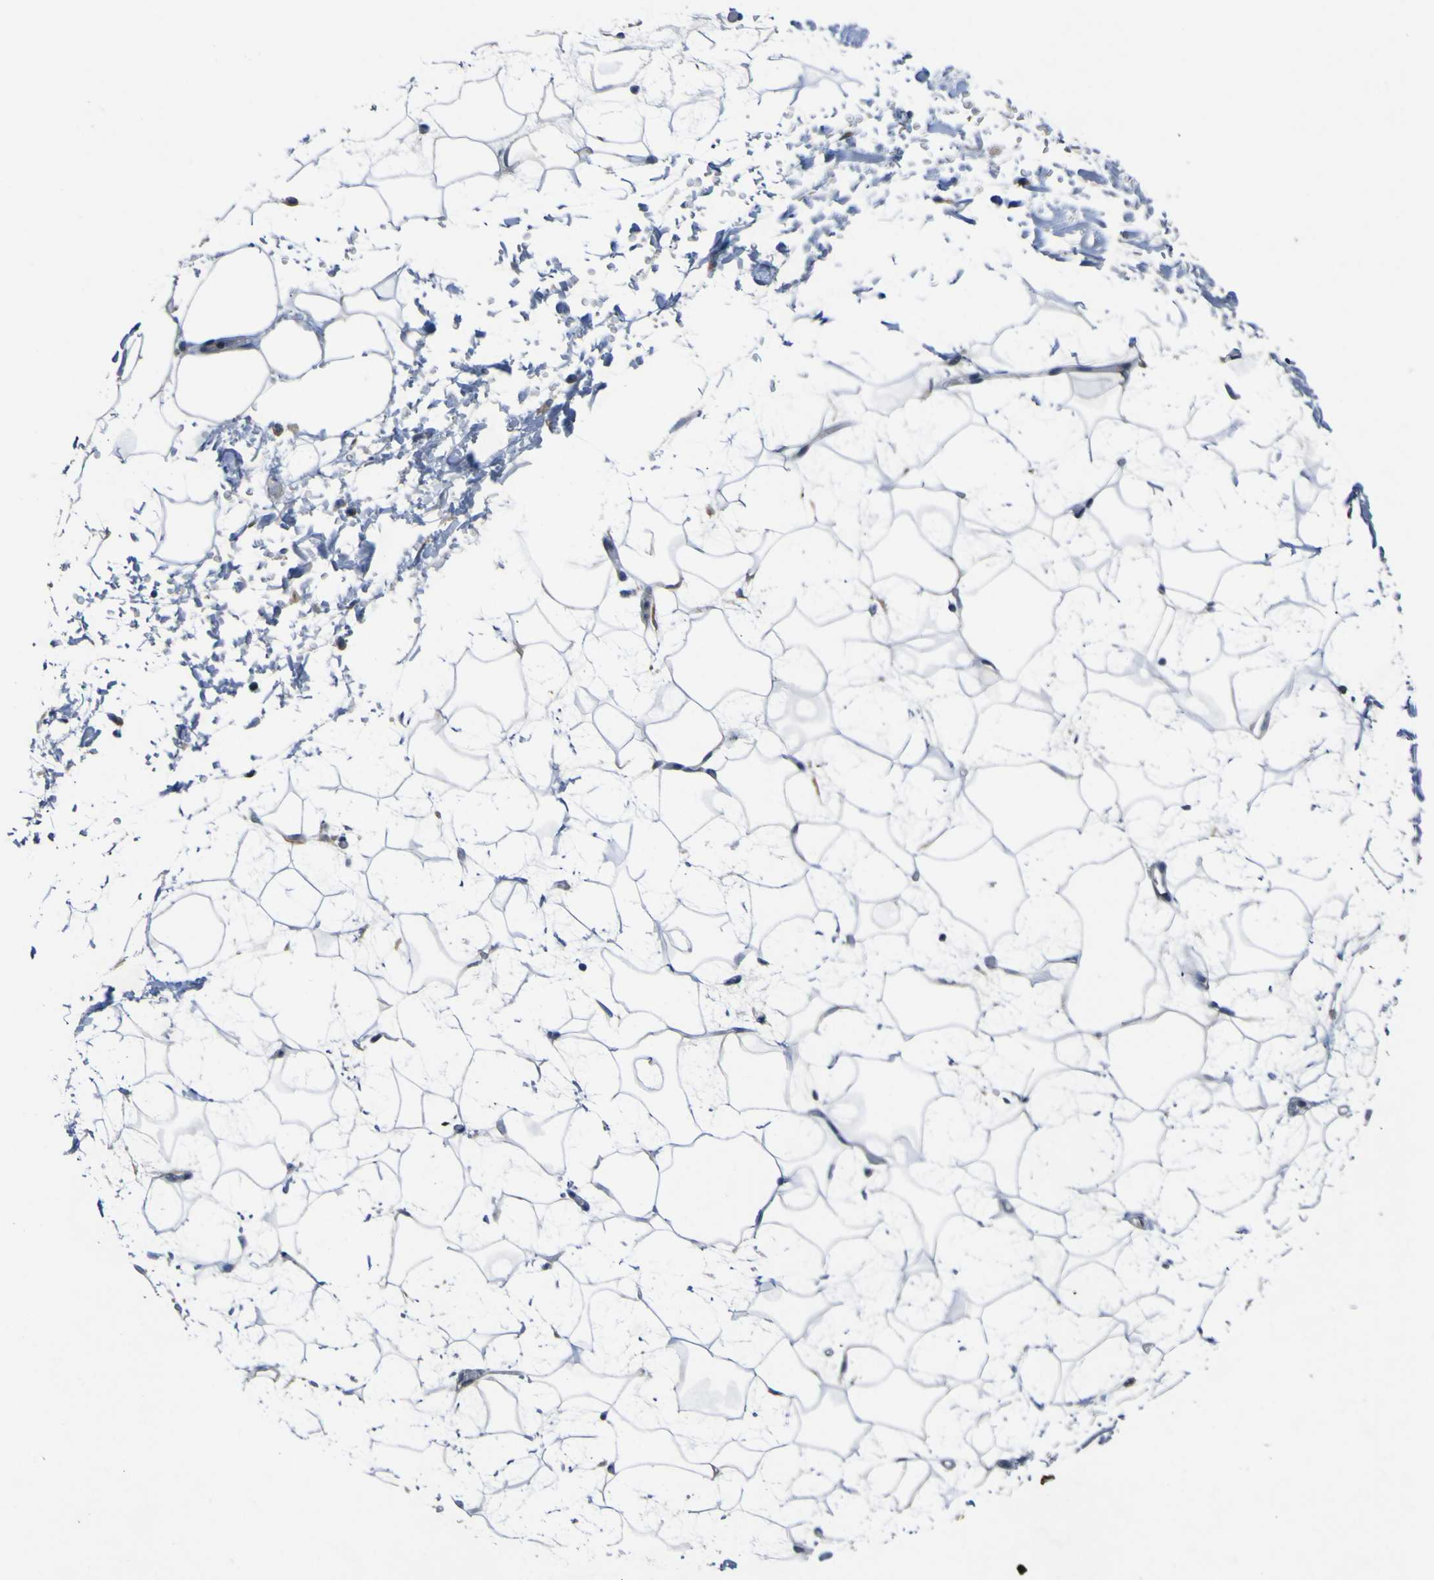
{"staining": {"intensity": "negative", "quantity": "none", "location": "none"}, "tissue": "adipose tissue", "cell_type": "Adipocytes", "image_type": "normal", "snomed": [{"axis": "morphology", "description": "Normal tissue, NOS"}, {"axis": "topography", "description": "Soft tissue"}], "caption": "DAB immunohistochemical staining of benign adipose tissue demonstrates no significant staining in adipocytes. (DAB (3,3'-diaminobenzidine) immunohistochemistry visualized using brightfield microscopy, high magnification).", "gene": "LDLR", "patient": {"sex": "male", "age": 72}}